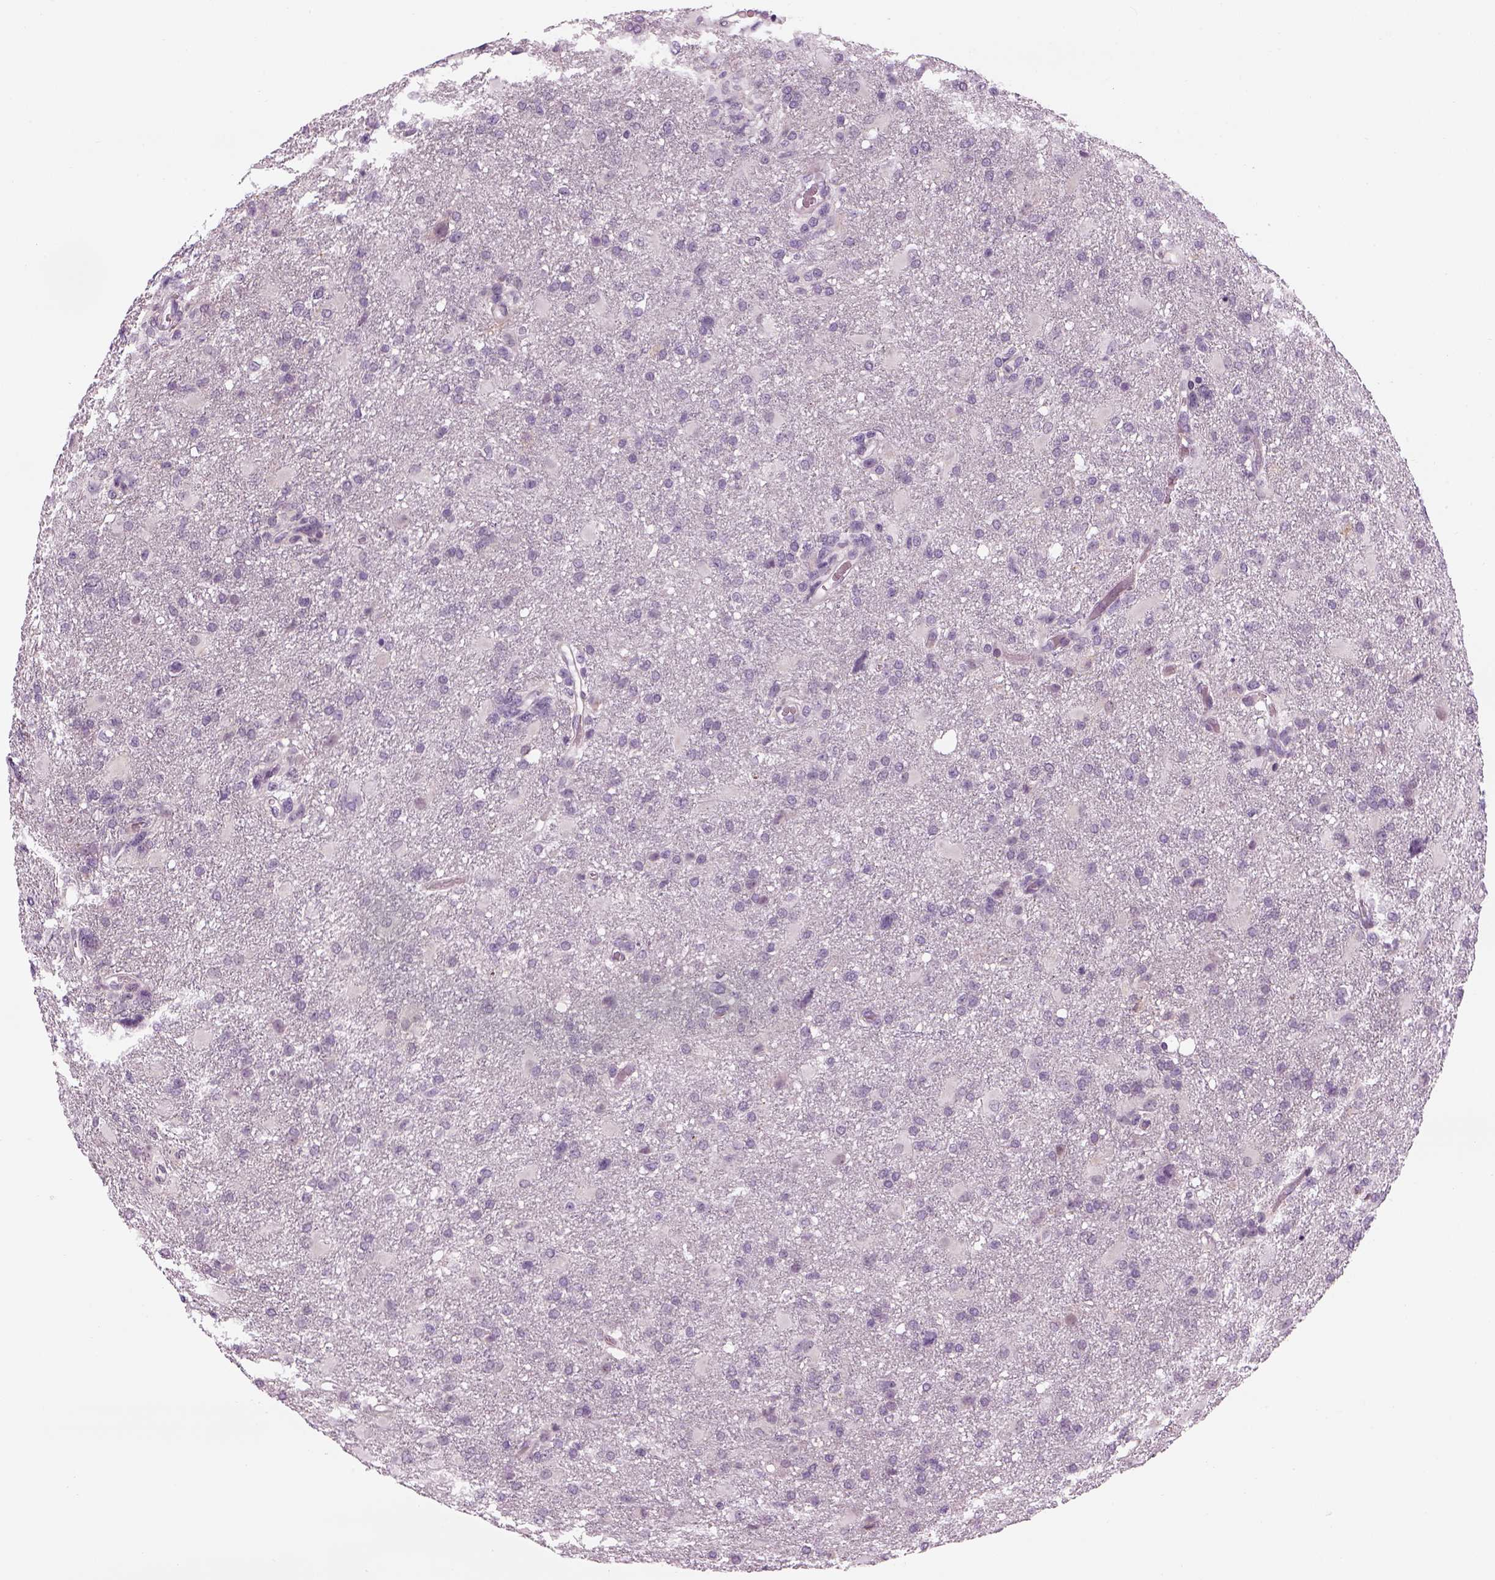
{"staining": {"intensity": "negative", "quantity": "none", "location": "none"}, "tissue": "glioma", "cell_type": "Tumor cells", "image_type": "cancer", "snomed": [{"axis": "morphology", "description": "Glioma, malignant, High grade"}, {"axis": "topography", "description": "Brain"}], "caption": "High-grade glioma (malignant) was stained to show a protein in brown. There is no significant expression in tumor cells. (Stains: DAB immunohistochemistry (IHC) with hematoxylin counter stain, Microscopy: brightfield microscopy at high magnification).", "gene": "LRRIQ3", "patient": {"sex": "male", "age": 68}}